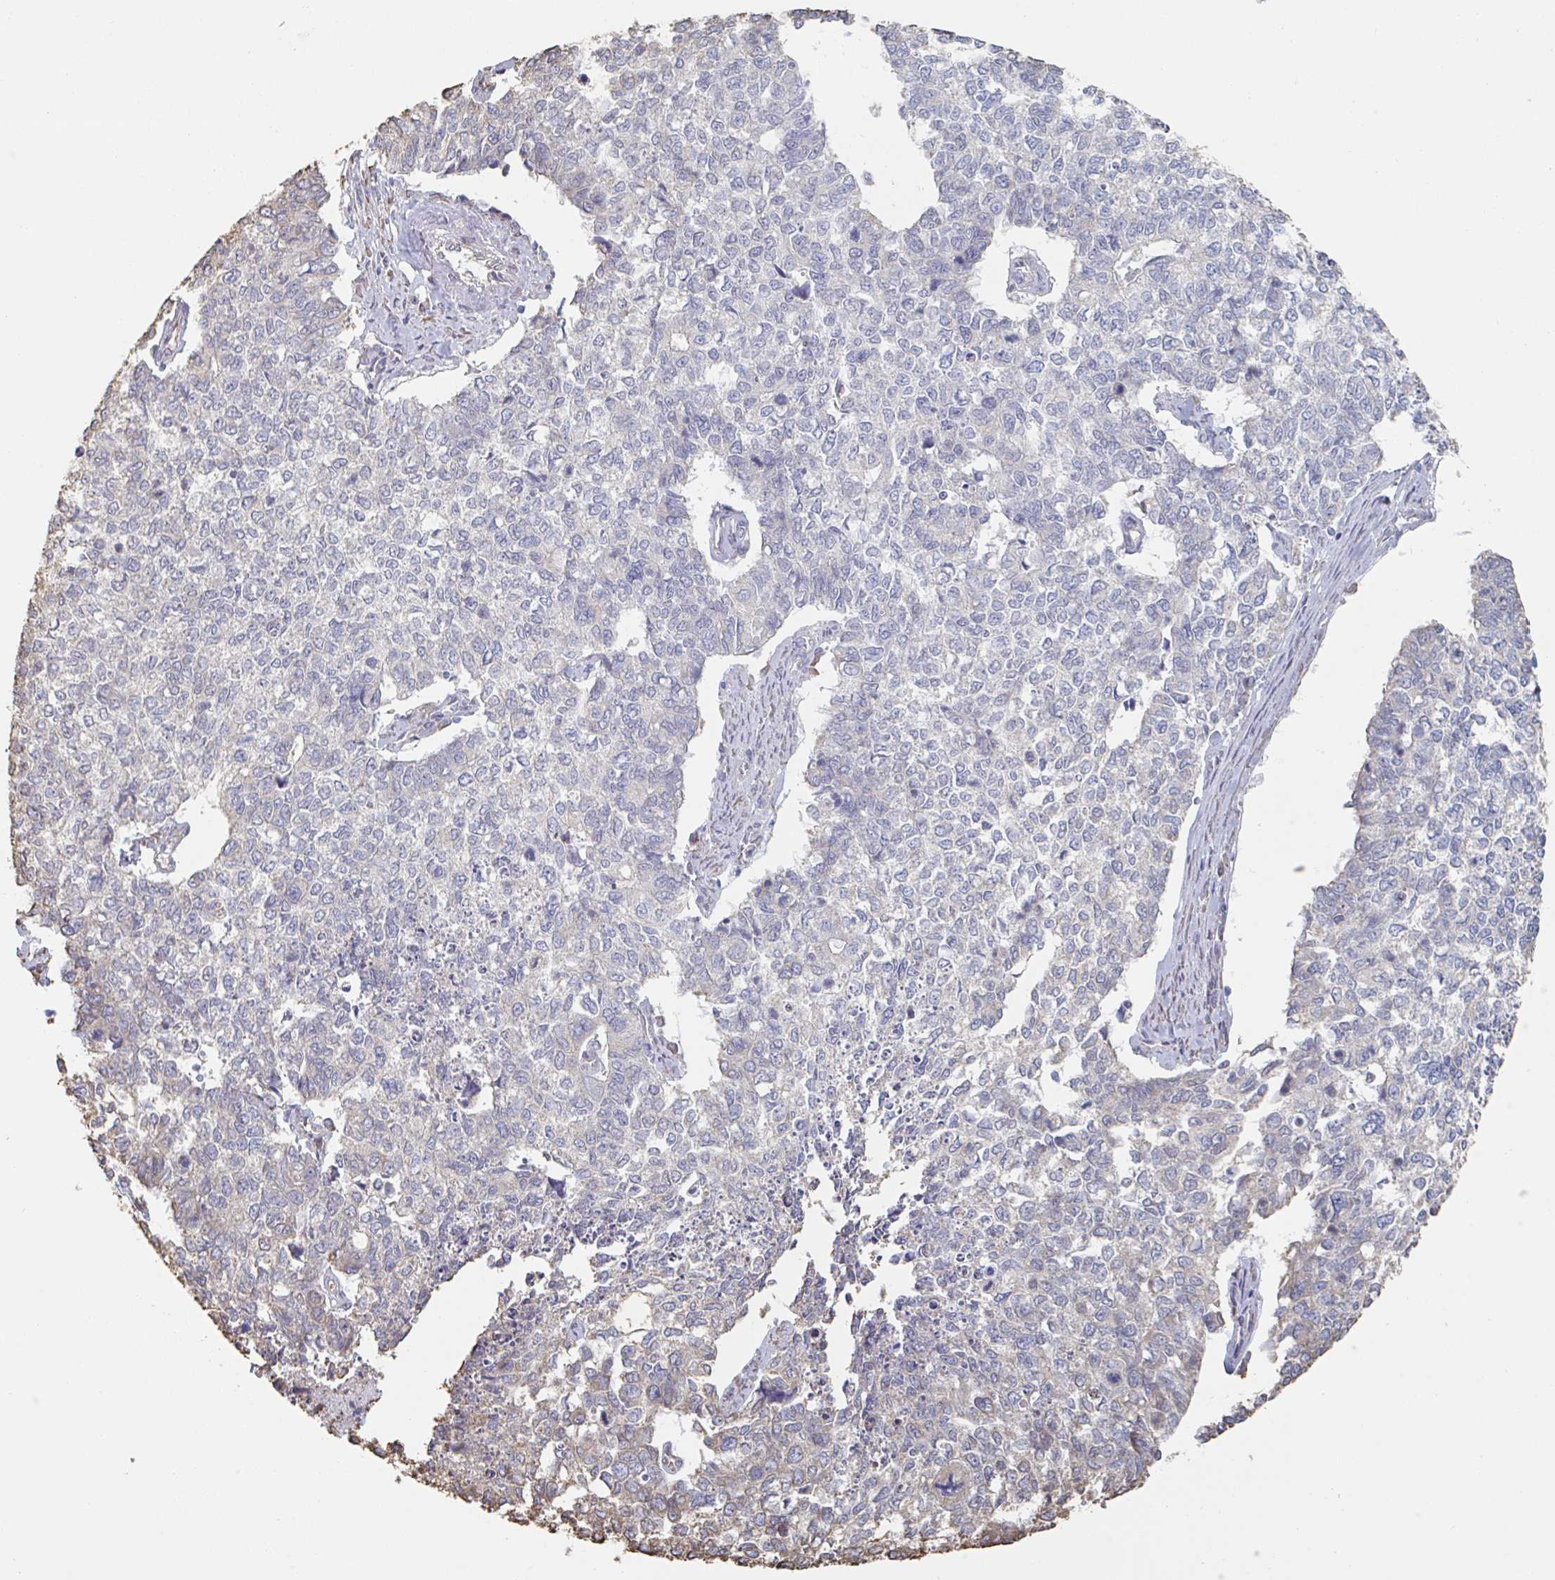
{"staining": {"intensity": "moderate", "quantity": "<25%", "location": "cytoplasmic/membranous"}, "tissue": "cervical cancer", "cell_type": "Tumor cells", "image_type": "cancer", "snomed": [{"axis": "morphology", "description": "Adenocarcinoma, NOS"}, {"axis": "topography", "description": "Cervix"}], "caption": "A micrograph of human cervical cancer stained for a protein reveals moderate cytoplasmic/membranous brown staining in tumor cells.", "gene": "RAB5IF", "patient": {"sex": "female", "age": 63}}